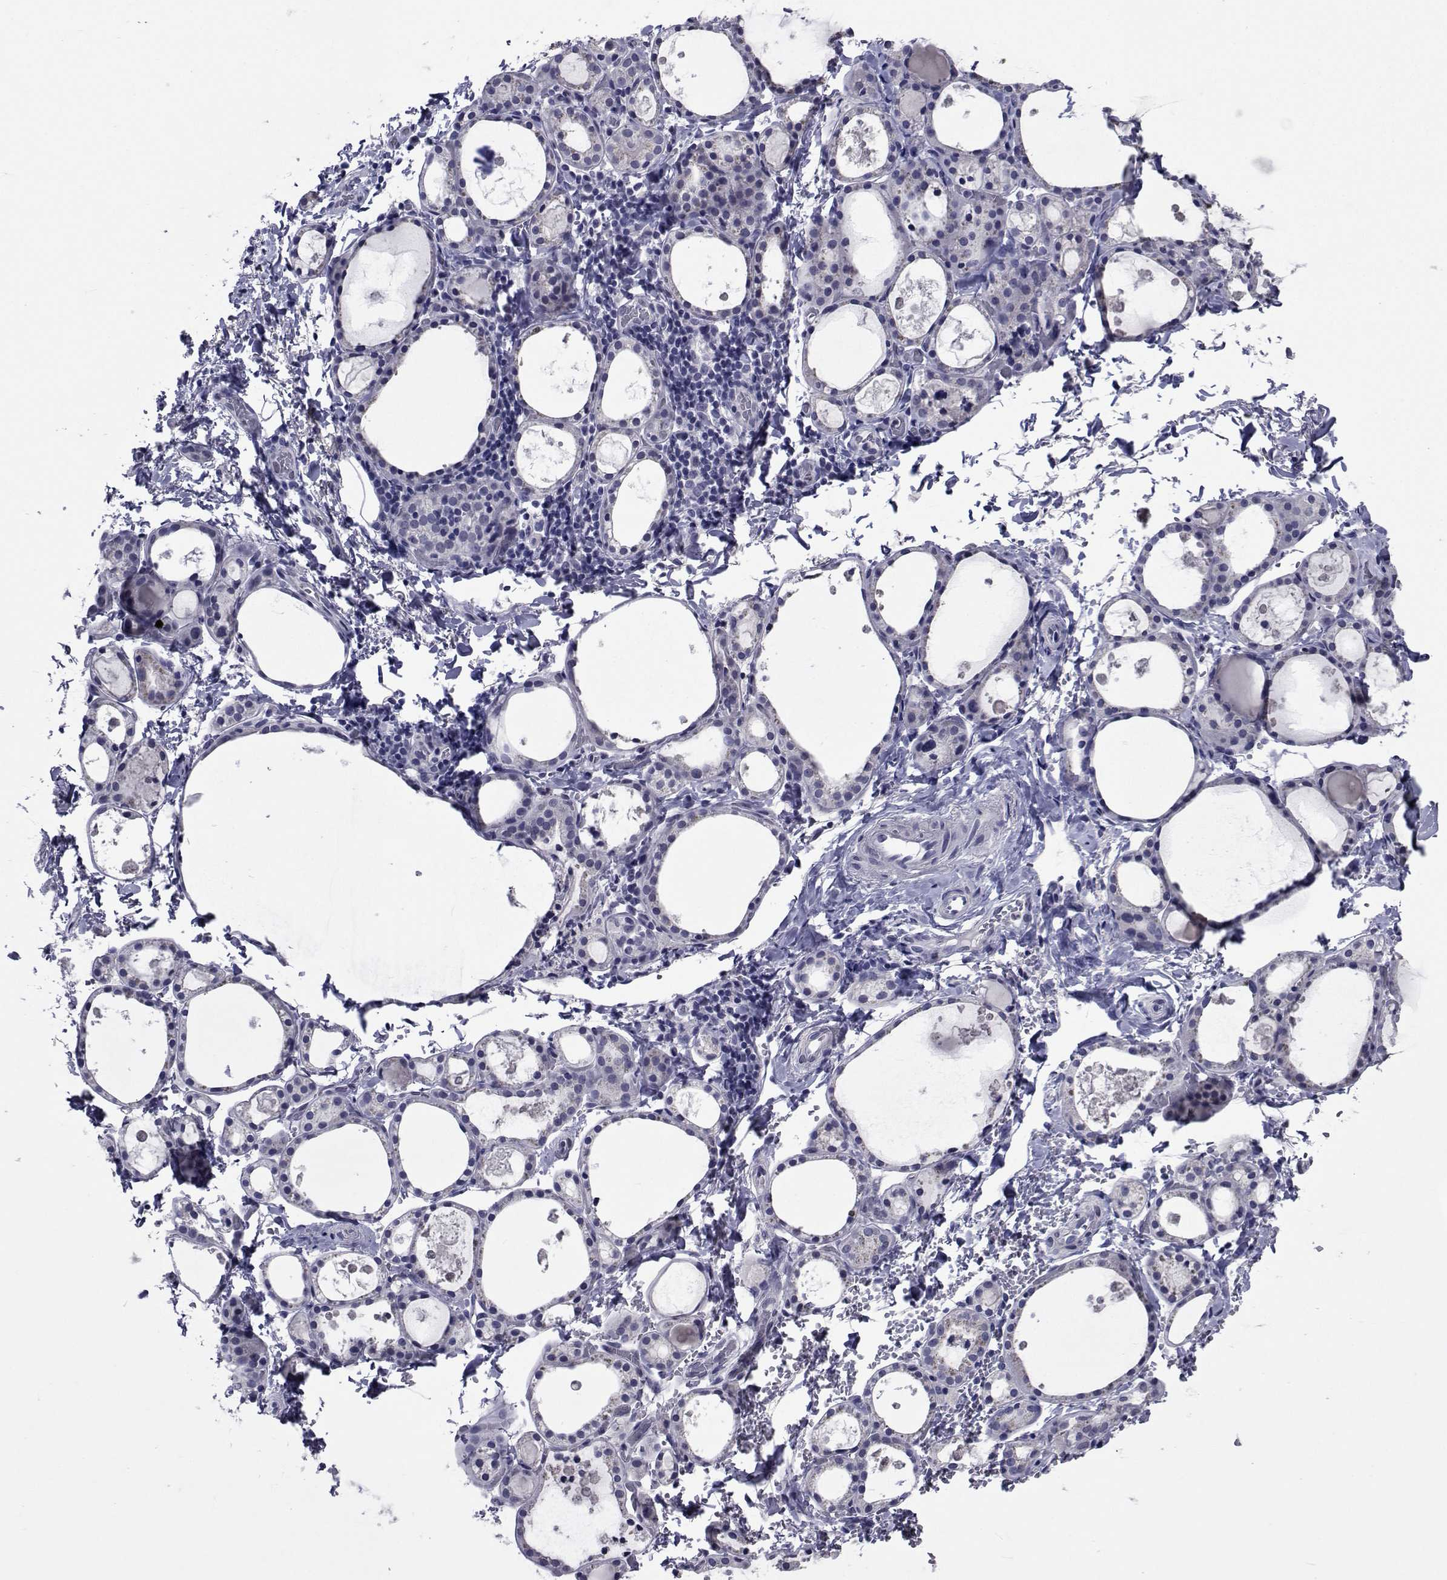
{"staining": {"intensity": "negative", "quantity": "none", "location": "none"}, "tissue": "thyroid gland", "cell_type": "Glandular cells", "image_type": "normal", "snomed": [{"axis": "morphology", "description": "Normal tissue, NOS"}, {"axis": "topography", "description": "Thyroid gland"}], "caption": "High magnification brightfield microscopy of unremarkable thyroid gland stained with DAB (brown) and counterstained with hematoxylin (blue): glandular cells show no significant staining.", "gene": "SEMA5B", "patient": {"sex": "male", "age": 68}}